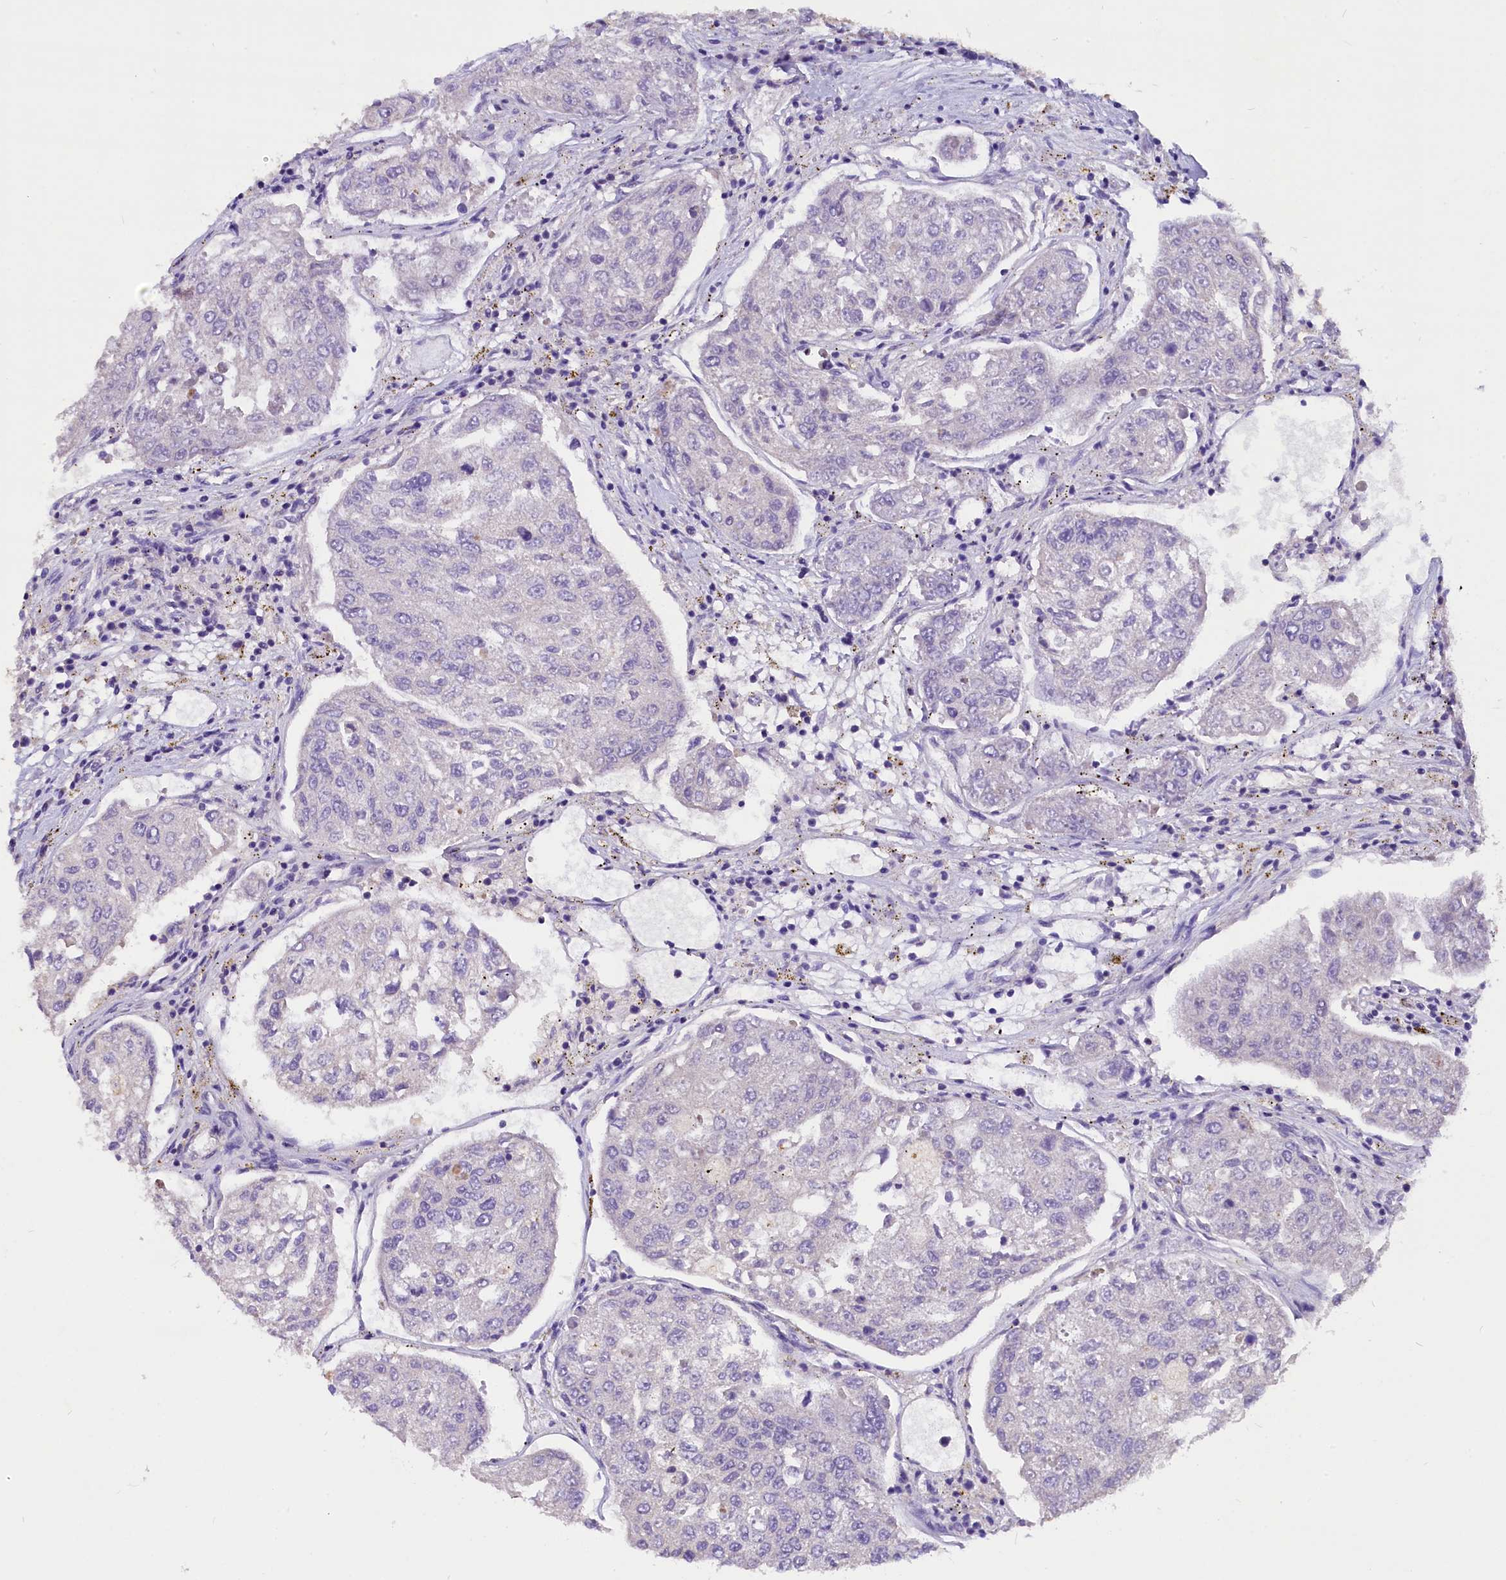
{"staining": {"intensity": "negative", "quantity": "none", "location": "none"}, "tissue": "urothelial cancer", "cell_type": "Tumor cells", "image_type": "cancer", "snomed": [{"axis": "morphology", "description": "Urothelial carcinoma, High grade"}, {"axis": "topography", "description": "Lymph node"}, {"axis": "topography", "description": "Urinary bladder"}], "caption": "This image is of urothelial cancer stained with IHC to label a protein in brown with the nuclei are counter-stained blue. There is no positivity in tumor cells.", "gene": "AP3B2", "patient": {"sex": "male", "age": 51}}